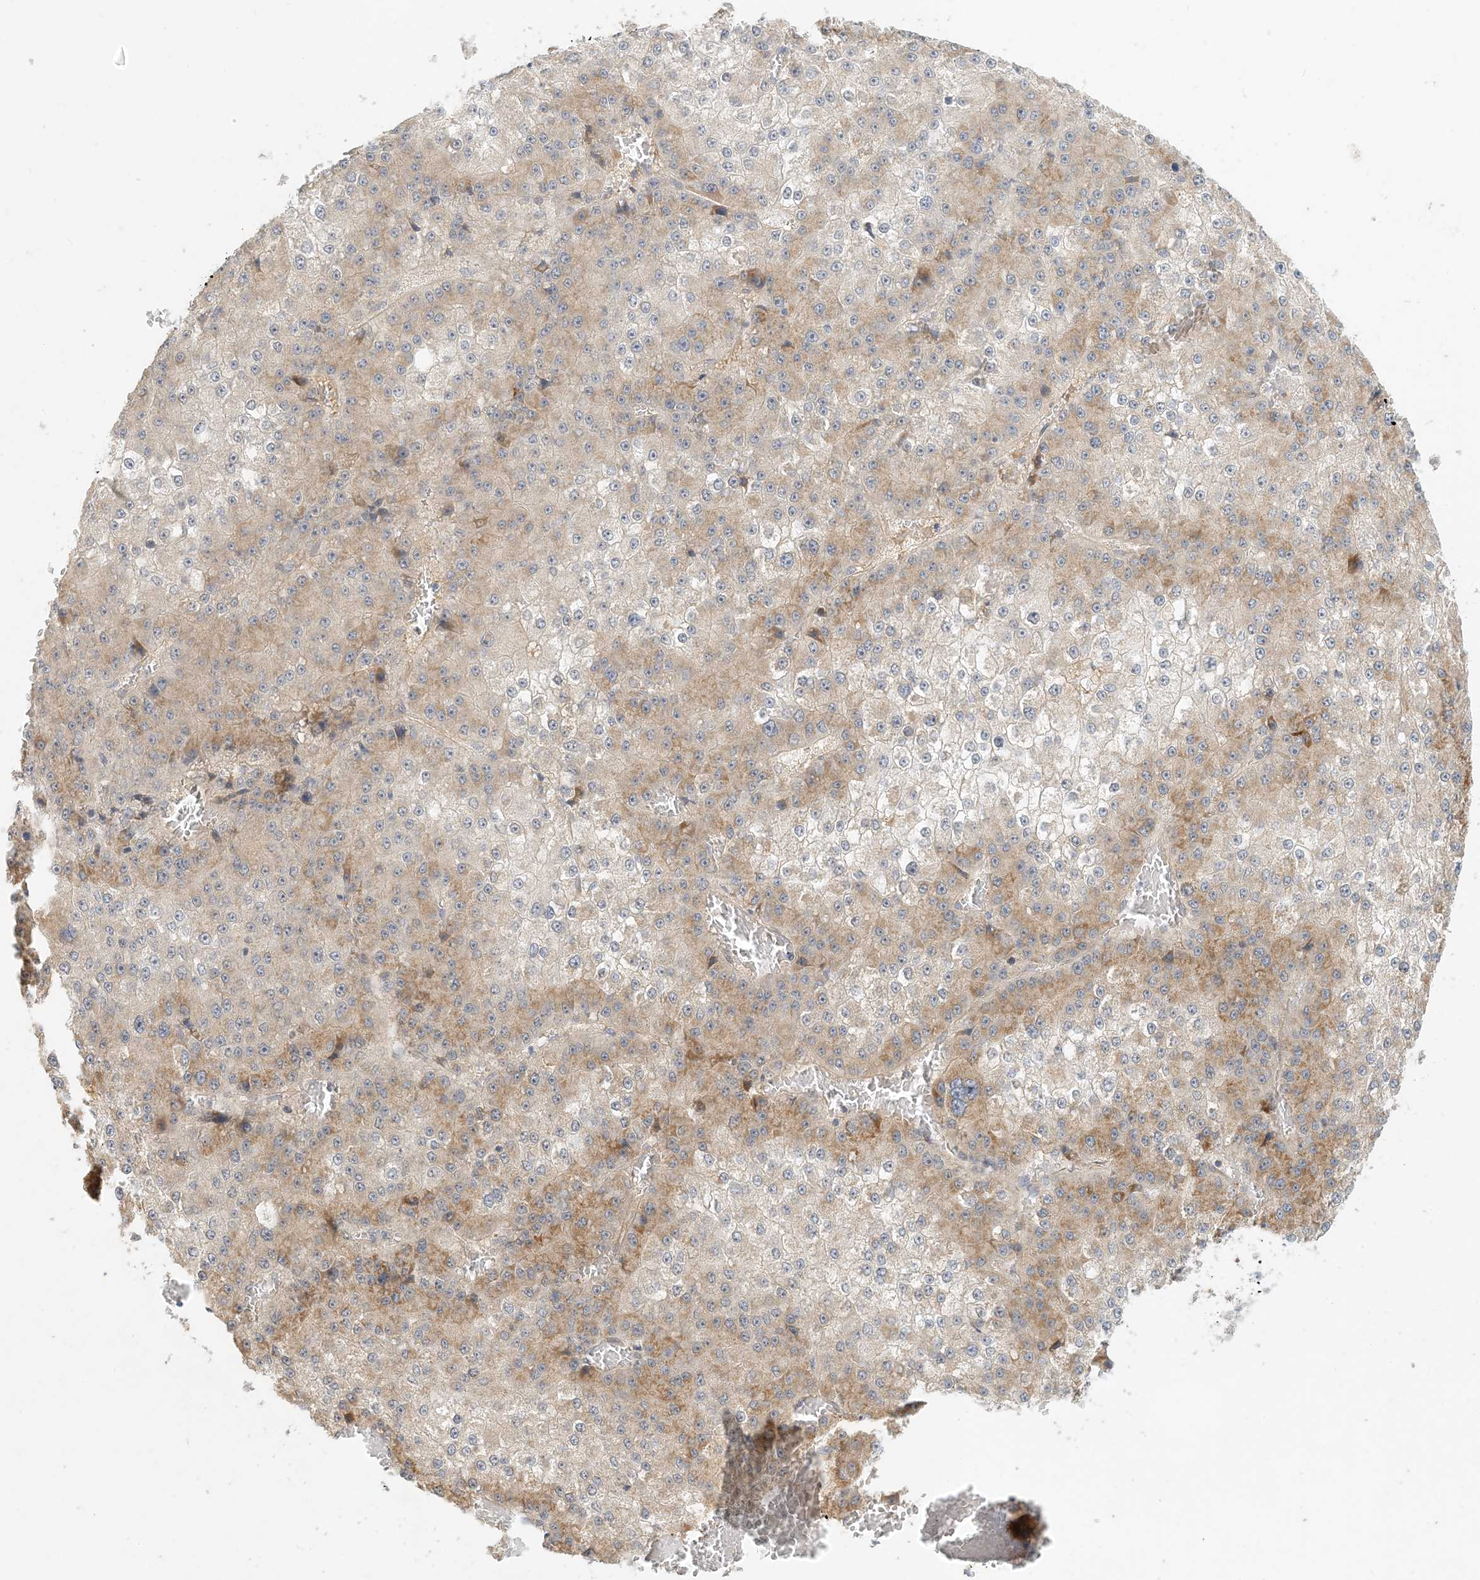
{"staining": {"intensity": "moderate", "quantity": "<25%", "location": "cytoplasmic/membranous"}, "tissue": "liver cancer", "cell_type": "Tumor cells", "image_type": "cancer", "snomed": [{"axis": "morphology", "description": "Carcinoma, Hepatocellular, NOS"}, {"axis": "topography", "description": "Liver"}], "caption": "Brown immunohistochemical staining in human liver cancer (hepatocellular carcinoma) displays moderate cytoplasmic/membranous expression in approximately <25% of tumor cells.", "gene": "ZBTB3", "patient": {"sex": "female", "age": 73}}